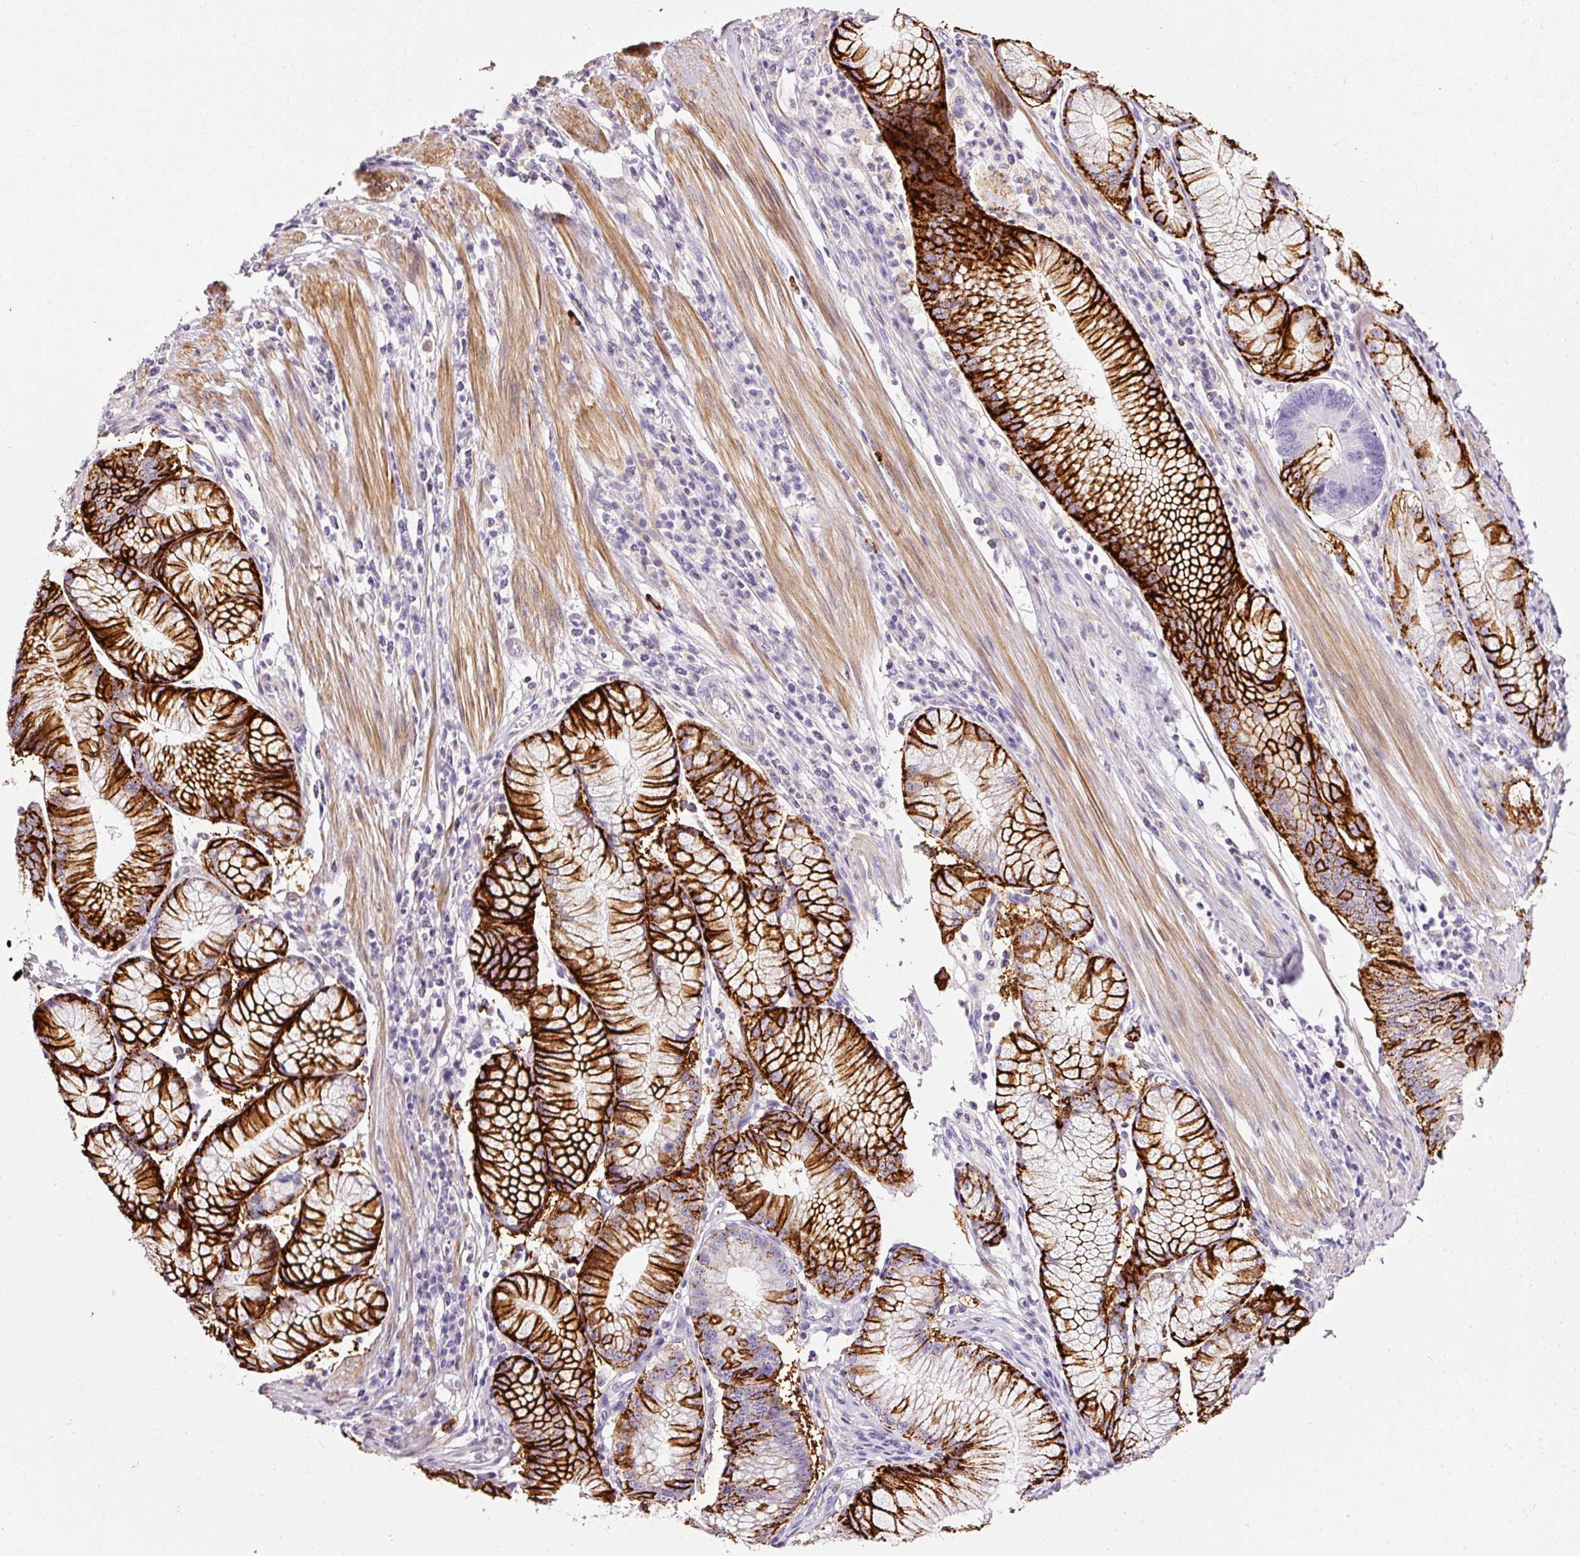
{"staining": {"intensity": "strong", "quantity": "25%-75%", "location": "cytoplasmic/membranous"}, "tissue": "stomach cancer", "cell_type": "Tumor cells", "image_type": "cancer", "snomed": [{"axis": "morphology", "description": "Adenocarcinoma, NOS"}, {"axis": "topography", "description": "Stomach"}], "caption": "Tumor cells show high levels of strong cytoplasmic/membranous positivity in about 25%-75% of cells in stomach adenocarcinoma.", "gene": "CYB561A3", "patient": {"sex": "male", "age": 59}}